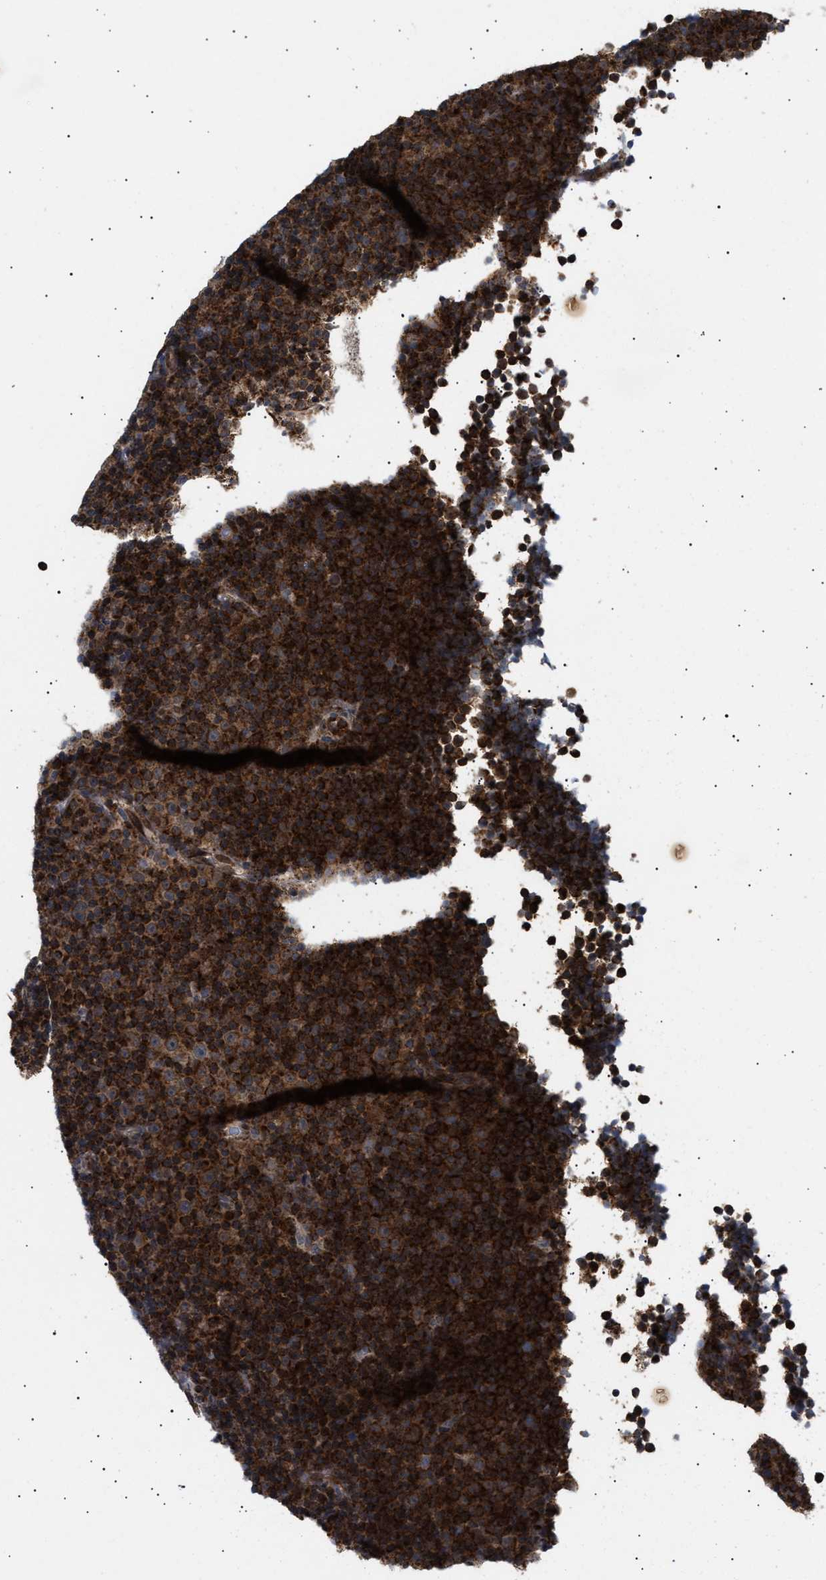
{"staining": {"intensity": "strong", "quantity": ">75%", "location": "cytoplasmic/membranous"}, "tissue": "lymphoma", "cell_type": "Tumor cells", "image_type": "cancer", "snomed": [{"axis": "morphology", "description": "Malignant lymphoma, non-Hodgkin's type, Low grade"}, {"axis": "topography", "description": "Lymph node"}], "caption": "Strong cytoplasmic/membranous staining for a protein is appreciated in about >75% of tumor cells of lymphoma using IHC.", "gene": "SIRT5", "patient": {"sex": "female", "age": 67}}